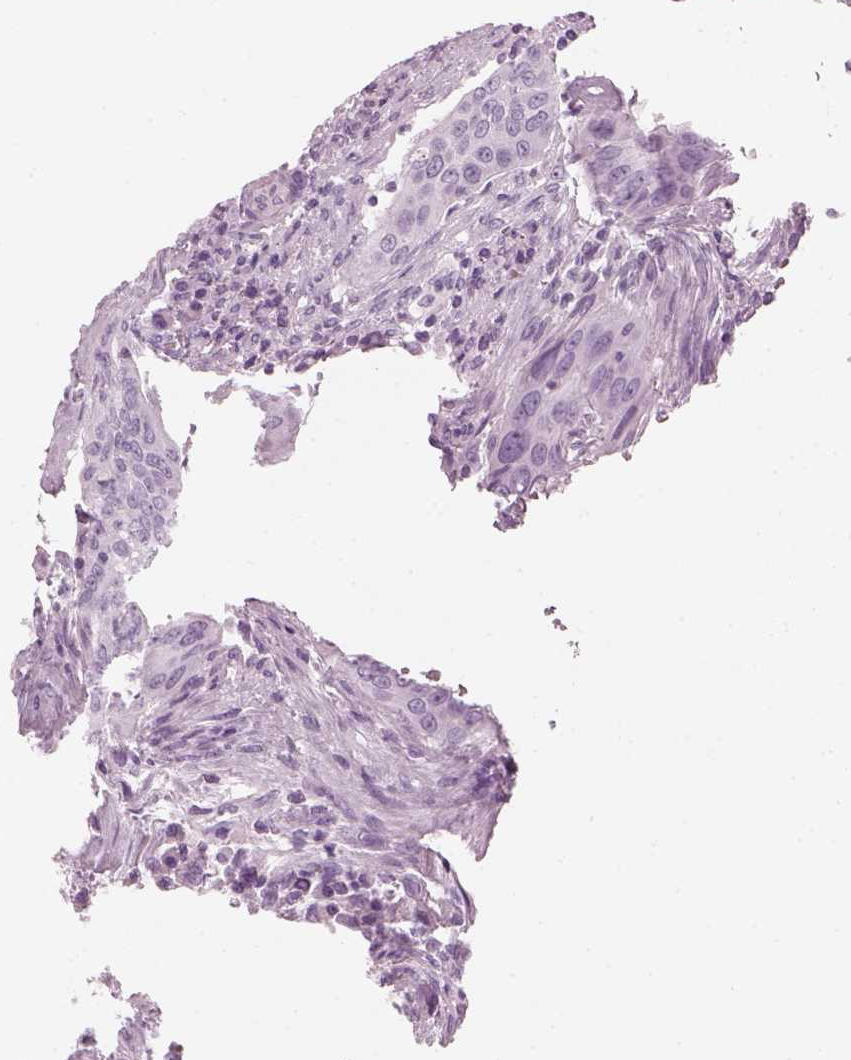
{"staining": {"intensity": "negative", "quantity": "none", "location": "none"}, "tissue": "urothelial cancer", "cell_type": "Tumor cells", "image_type": "cancer", "snomed": [{"axis": "morphology", "description": "Urothelial carcinoma, High grade"}, {"axis": "topography", "description": "Urinary bladder"}], "caption": "Tumor cells show no significant protein staining in urothelial cancer.", "gene": "CRYAA", "patient": {"sex": "male", "age": 82}}